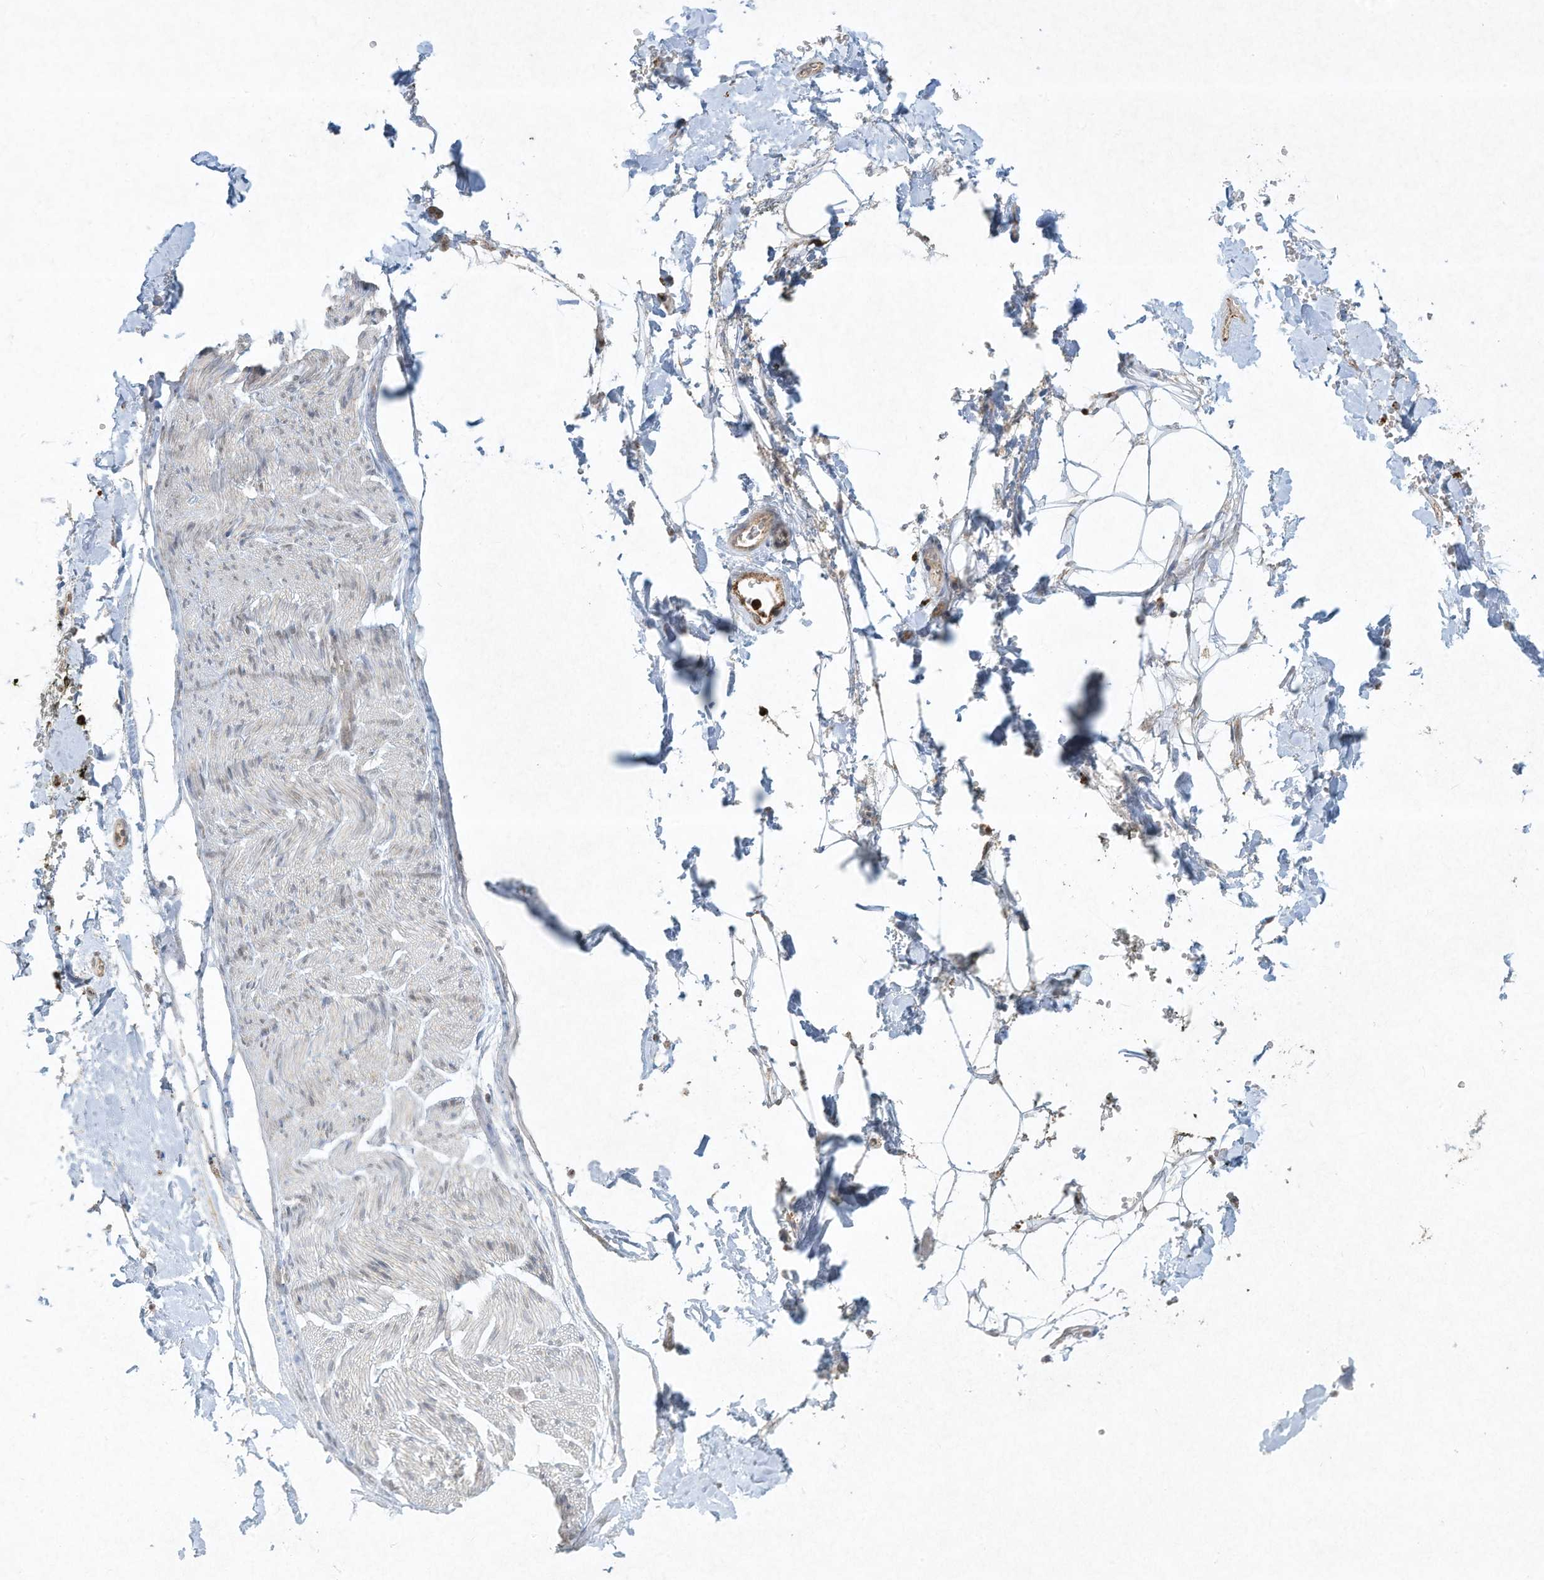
{"staining": {"intensity": "weak", "quantity": ">75%", "location": "cytoplasmic/membranous"}, "tissue": "adipose tissue", "cell_type": "Adipocytes", "image_type": "normal", "snomed": [{"axis": "morphology", "description": "Normal tissue, NOS"}, {"axis": "morphology", "description": "Adenocarcinoma, NOS"}, {"axis": "topography", "description": "Pancreas"}, {"axis": "topography", "description": "Peripheral nerve tissue"}], "caption": "Adipose tissue stained with DAB immunohistochemistry (IHC) reveals low levels of weak cytoplasmic/membranous expression in about >75% of adipocytes. The staining was performed using DAB to visualize the protein expression in brown, while the nuclei were stained in blue with hematoxylin (Magnification: 20x).", "gene": "CHRNA4", "patient": {"sex": "male", "age": 59}}